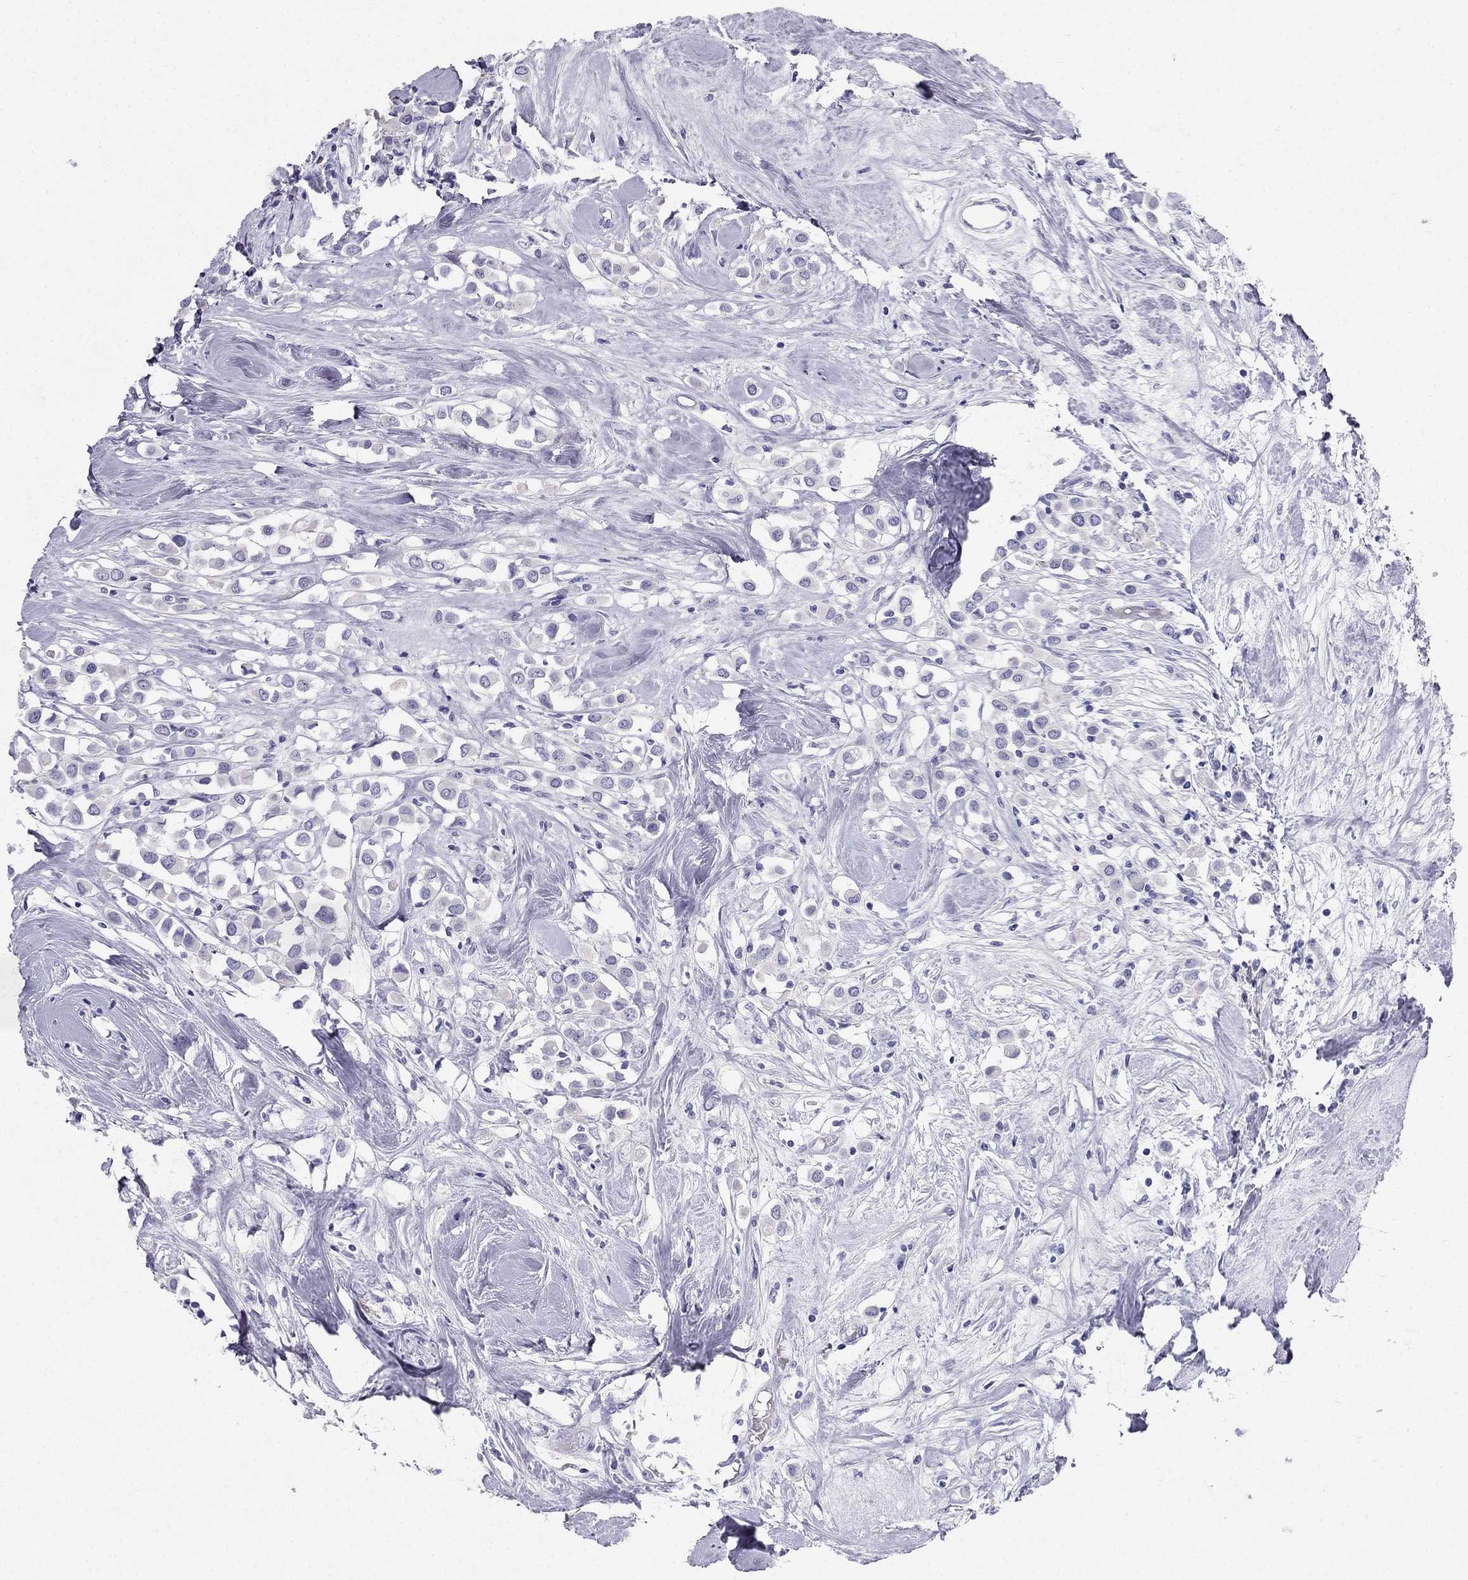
{"staining": {"intensity": "negative", "quantity": "none", "location": "none"}, "tissue": "breast cancer", "cell_type": "Tumor cells", "image_type": "cancer", "snomed": [{"axis": "morphology", "description": "Duct carcinoma"}, {"axis": "topography", "description": "Breast"}], "caption": "Tumor cells are negative for brown protein staining in breast cancer (intraductal carcinoma).", "gene": "RFLNA", "patient": {"sex": "female", "age": 61}}